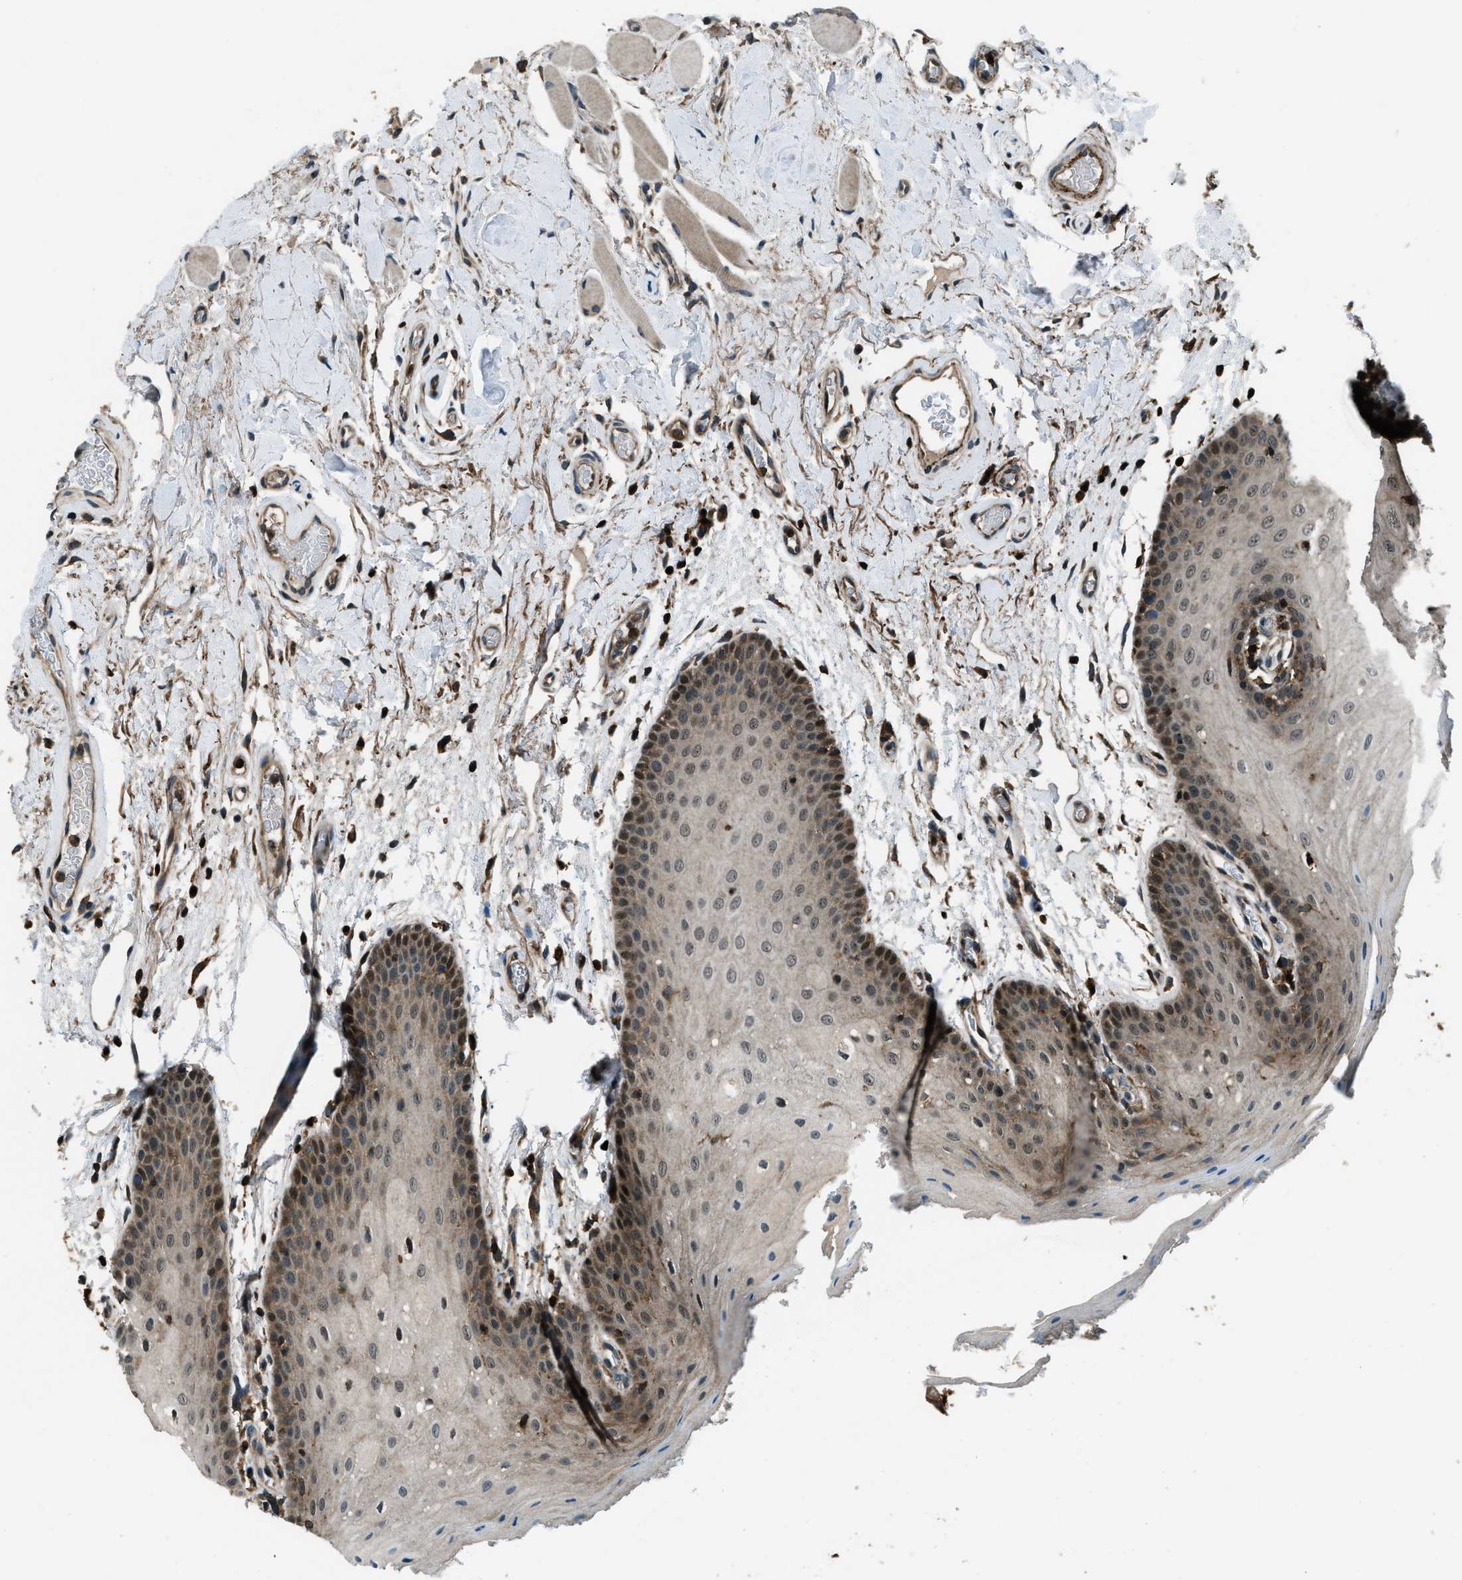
{"staining": {"intensity": "moderate", "quantity": "25%-75%", "location": "cytoplasmic/membranous,nuclear"}, "tissue": "oral mucosa", "cell_type": "Squamous epithelial cells", "image_type": "normal", "snomed": [{"axis": "morphology", "description": "Normal tissue, NOS"}, {"axis": "morphology", "description": "Squamous cell carcinoma, NOS"}, {"axis": "topography", "description": "Oral tissue"}, {"axis": "topography", "description": "Head-Neck"}], "caption": "Immunohistochemistry (IHC) image of unremarkable oral mucosa: oral mucosa stained using immunohistochemistry (IHC) reveals medium levels of moderate protein expression localized specifically in the cytoplasmic/membranous,nuclear of squamous epithelial cells, appearing as a cytoplasmic/membranous,nuclear brown color.", "gene": "SNX30", "patient": {"sex": "male", "age": 71}}